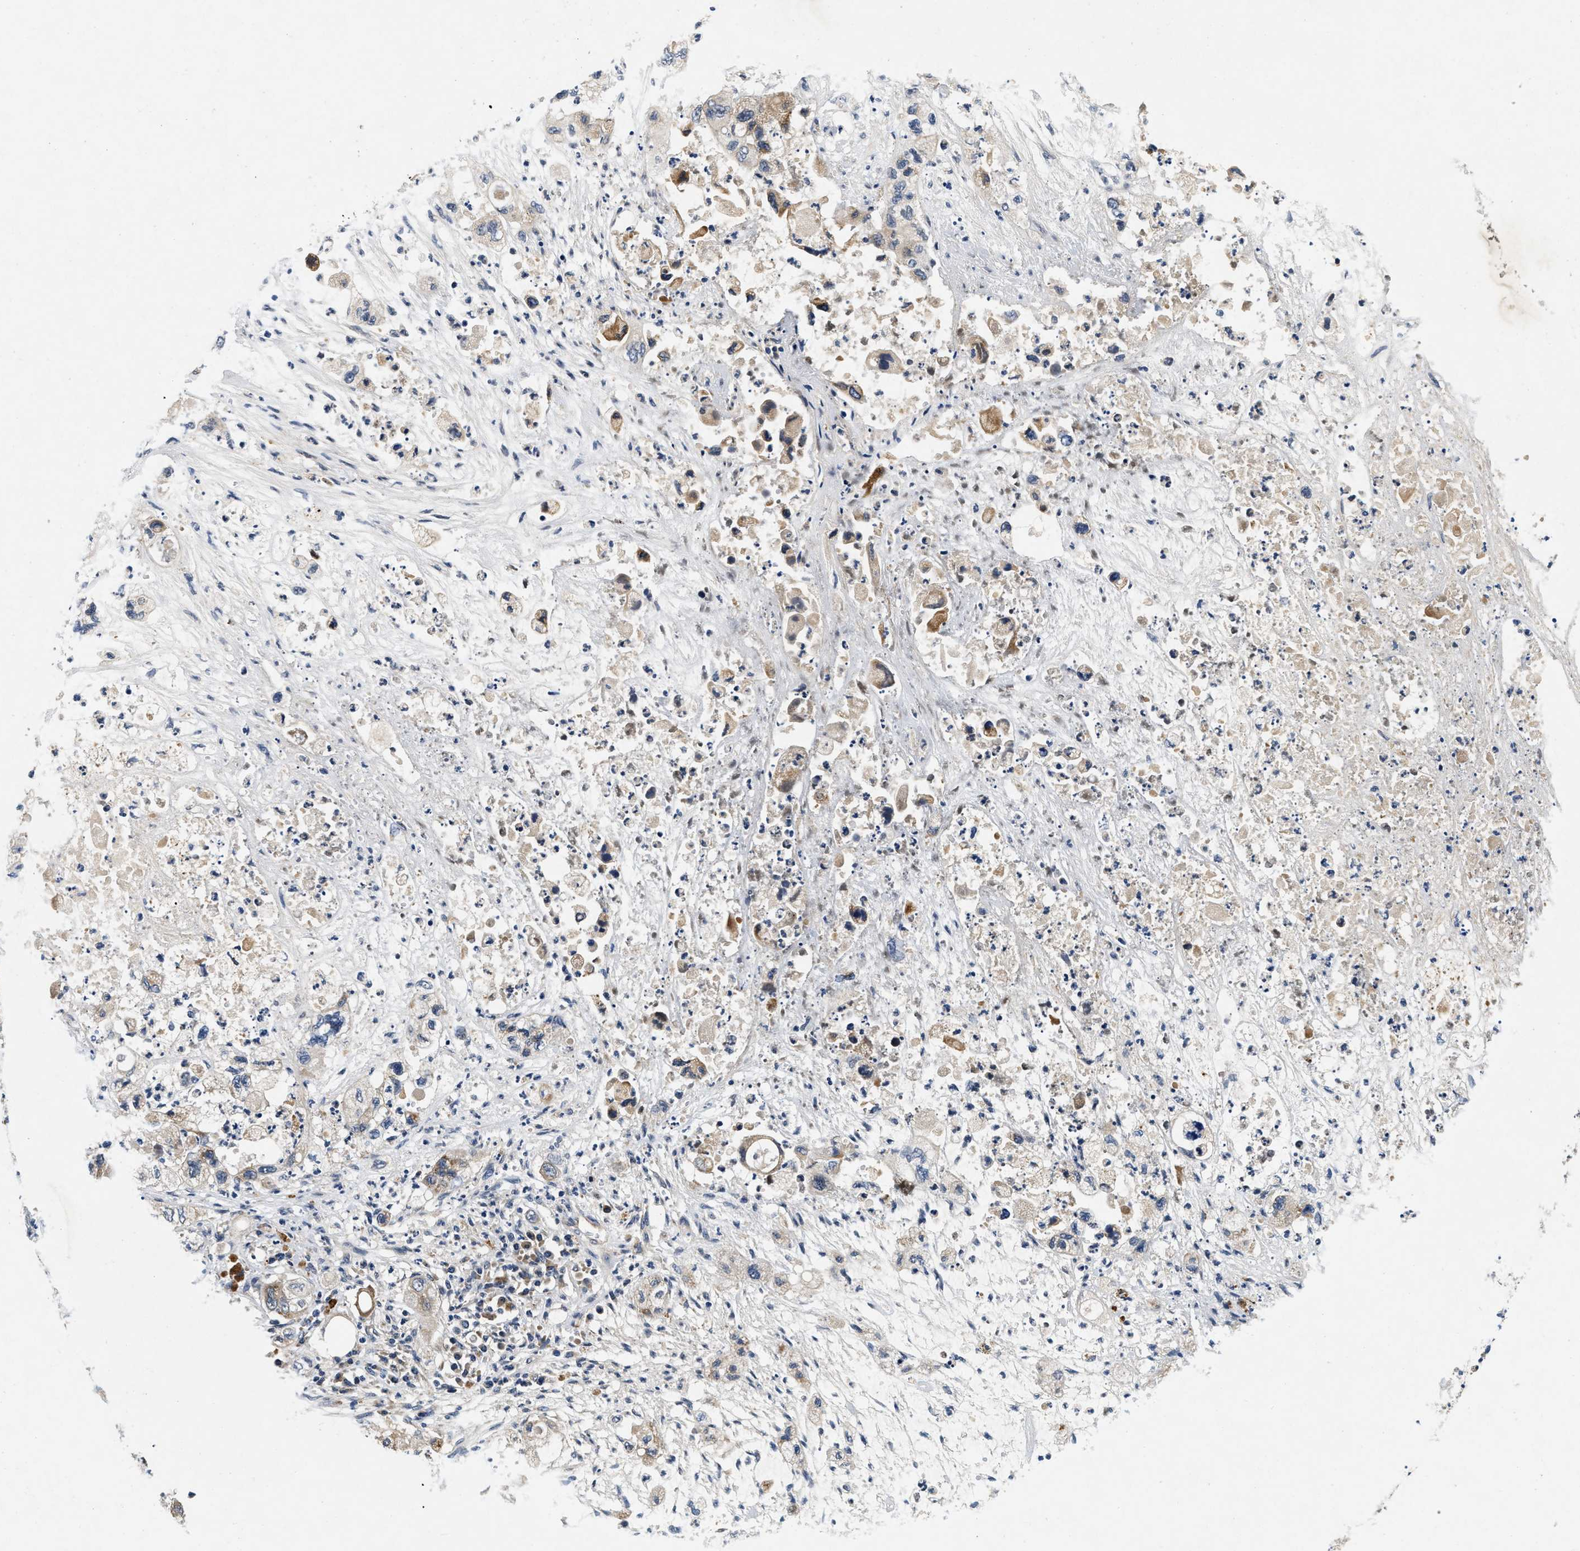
{"staining": {"intensity": "moderate", "quantity": ">75%", "location": "cytoplasmic/membranous"}, "tissue": "pancreatic cancer", "cell_type": "Tumor cells", "image_type": "cancer", "snomed": [{"axis": "morphology", "description": "Adenocarcinoma, NOS"}, {"axis": "topography", "description": "Pancreas"}], "caption": "Pancreatic cancer (adenocarcinoma) stained with DAB (3,3'-diaminobenzidine) immunohistochemistry displays medium levels of moderate cytoplasmic/membranous expression in about >75% of tumor cells.", "gene": "PDP1", "patient": {"sex": "female", "age": 78}}